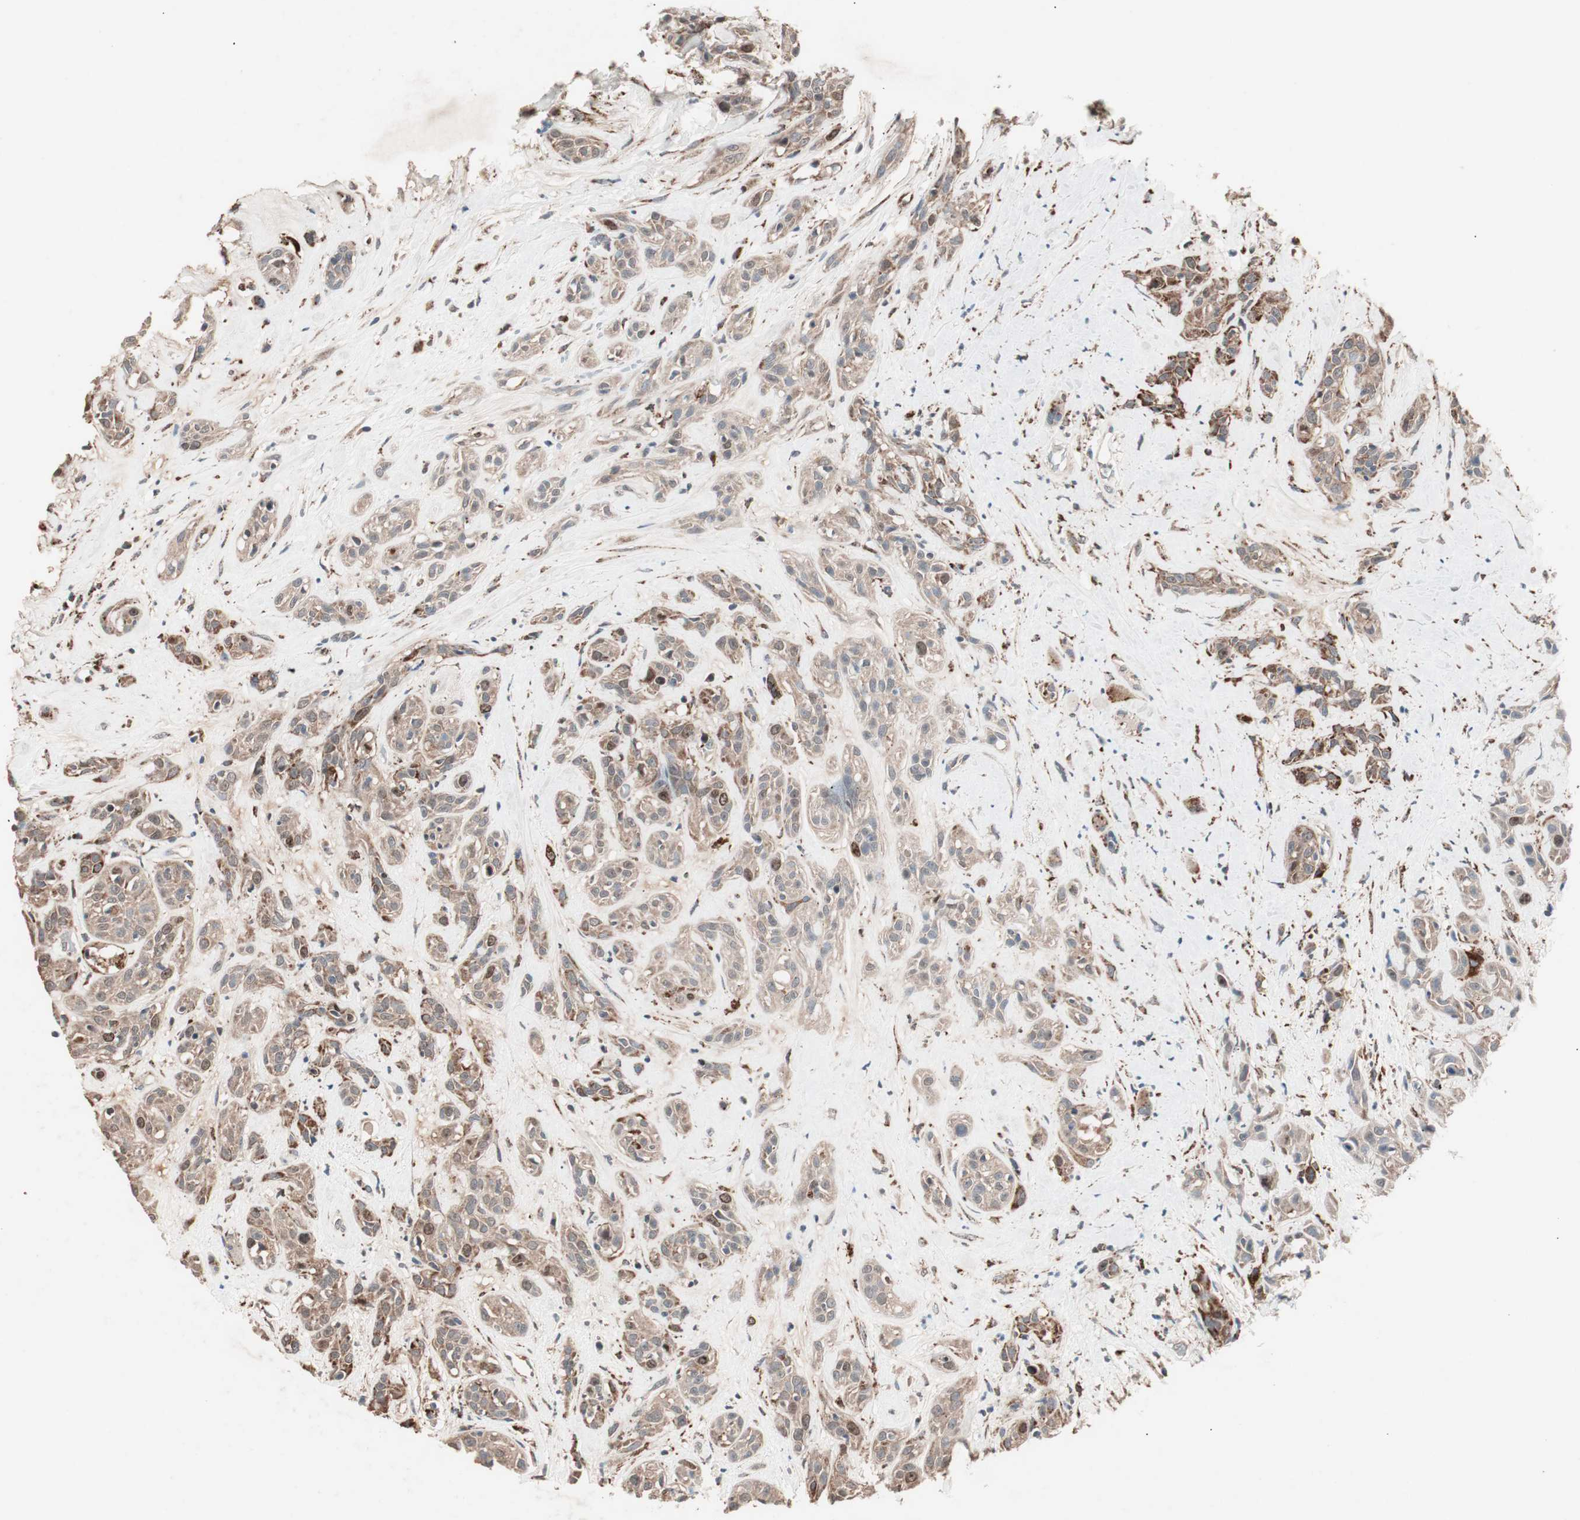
{"staining": {"intensity": "moderate", "quantity": ">75%", "location": "cytoplasmic/membranous"}, "tissue": "head and neck cancer", "cell_type": "Tumor cells", "image_type": "cancer", "snomed": [{"axis": "morphology", "description": "Squamous cell carcinoma, NOS"}, {"axis": "topography", "description": "Head-Neck"}], "caption": "Immunohistochemistry image of human head and neck cancer (squamous cell carcinoma) stained for a protein (brown), which displays medium levels of moderate cytoplasmic/membranous positivity in about >75% of tumor cells.", "gene": "NFRKB", "patient": {"sex": "male", "age": 62}}